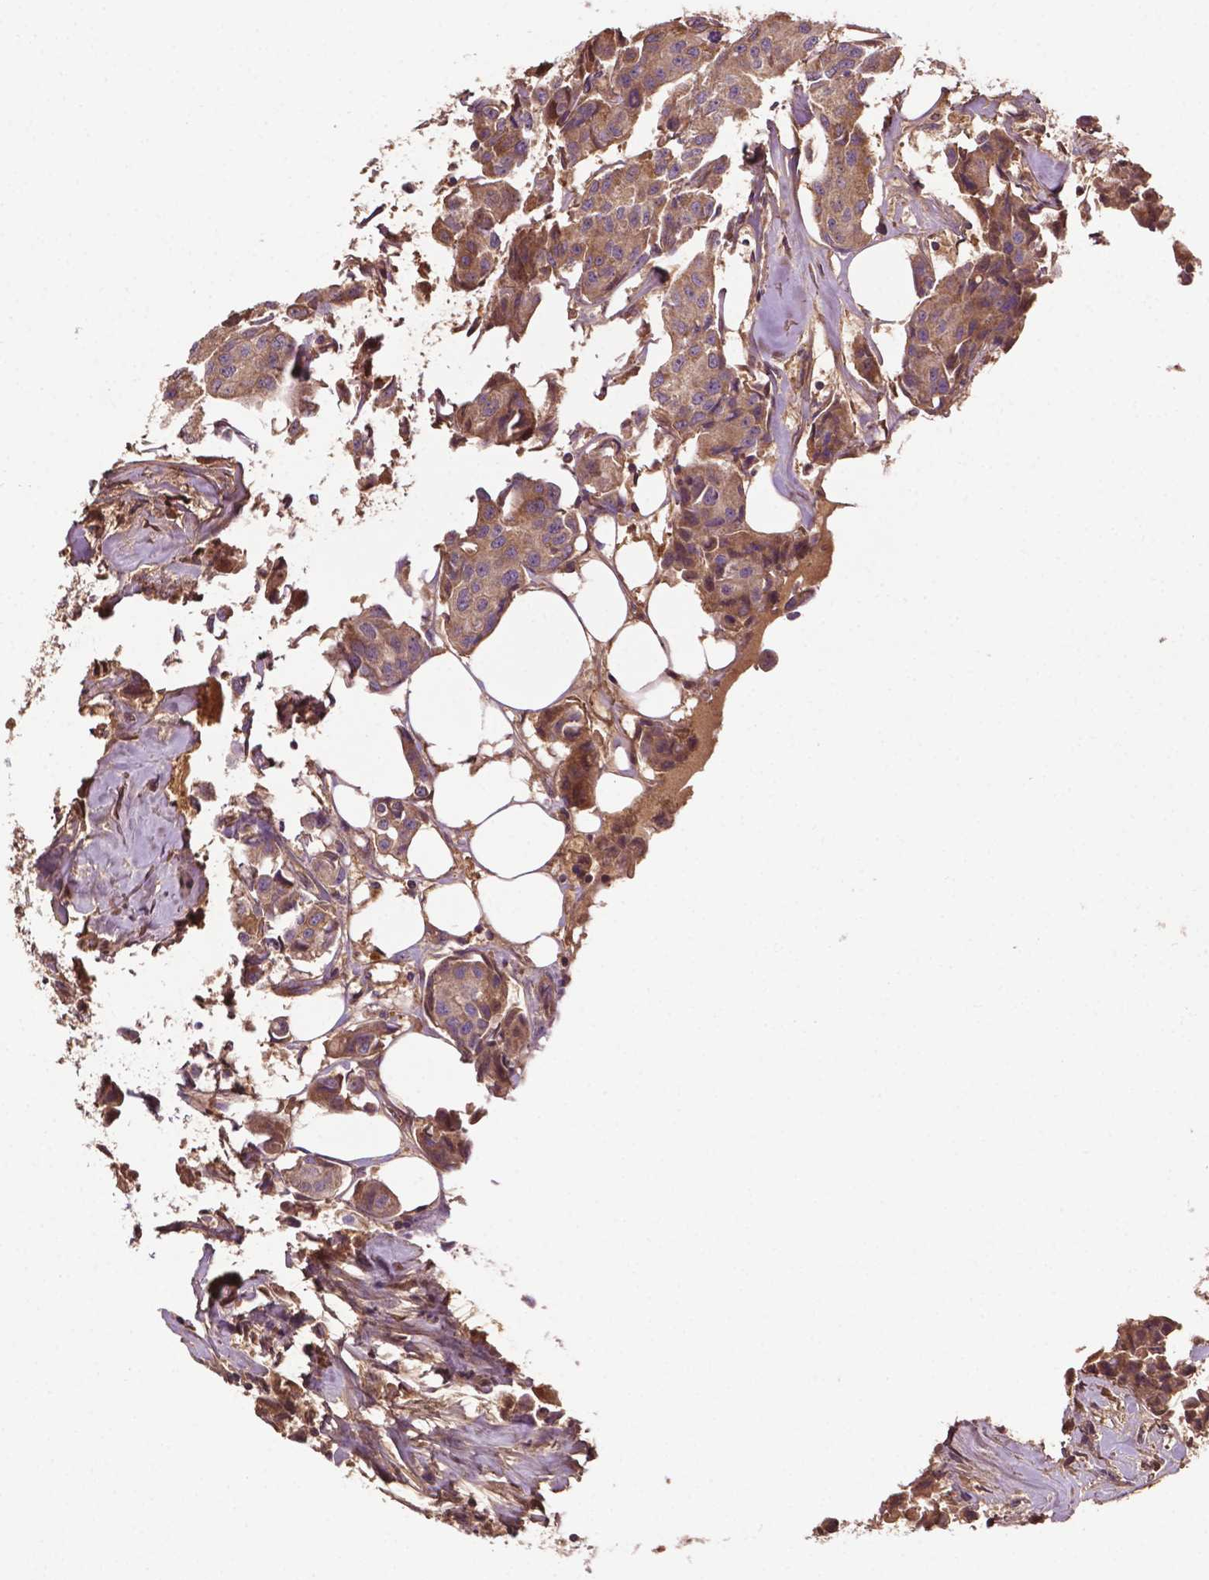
{"staining": {"intensity": "moderate", "quantity": ">75%", "location": "cytoplasmic/membranous"}, "tissue": "breast cancer", "cell_type": "Tumor cells", "image_type": "cancer", "snomed": [{"axis": "morphology", "description": "Duct carcinoma"}, {"axis": "topography", "description": "Breast"}, {"axis": "topography", "description": "Lymph node"}], "caption": "Immunohistochemistry (DAB) staining of breast cancer (intraductal carcinoma) shows moderate cytoplasmic/membranous protein positivity in about >75% of tumor cells.", "gene": "GJA9", "patient": {"sex": "female", "age": 80}}